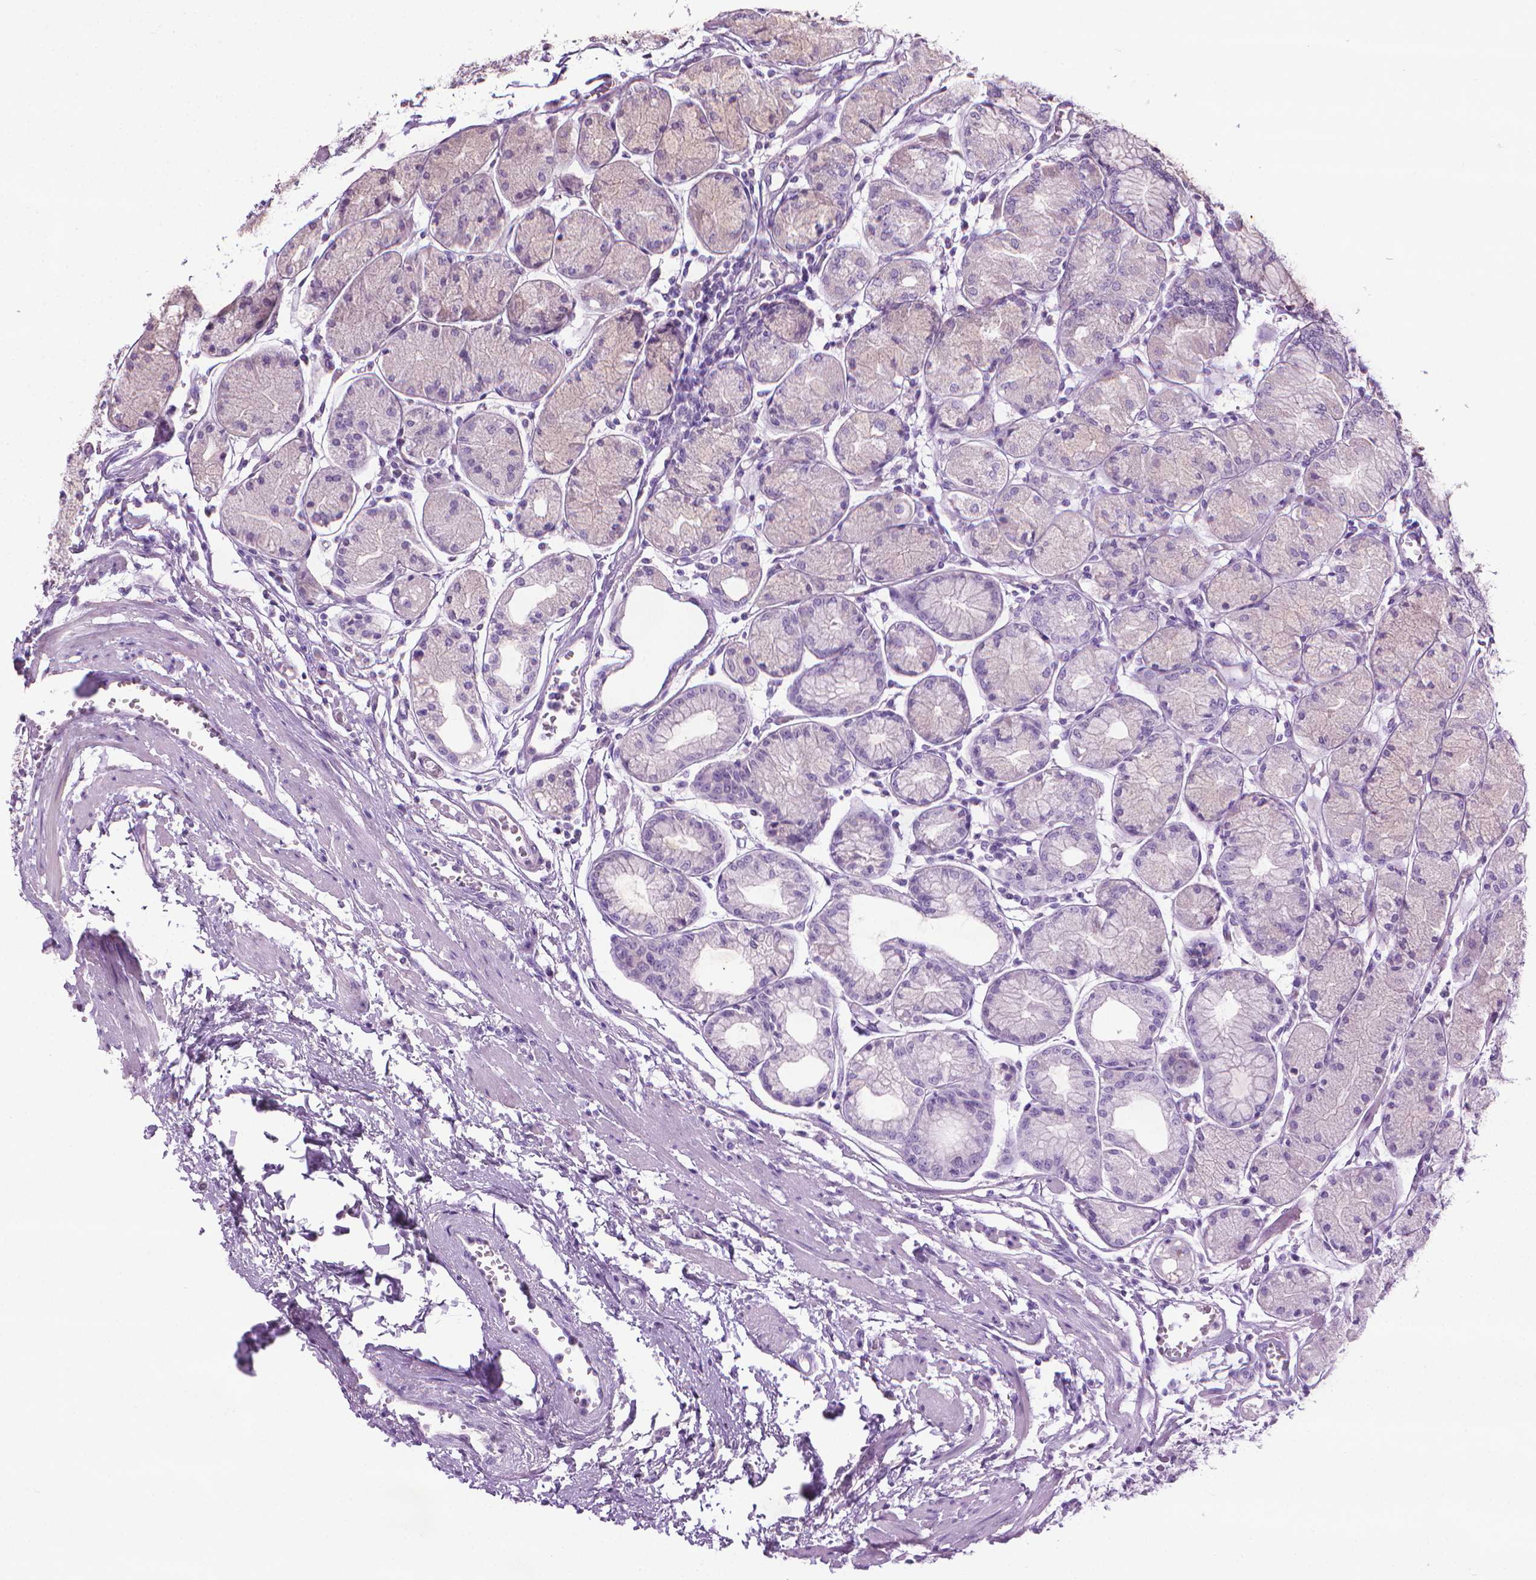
{"staining": {"intensity": "negative", "quantity": "none", "location": "none"}, "tissue": "stomach", "cell_type": "Glandular cells", "image_type": "normal", "snomed": [{"axis": "morphology", "description": "Normal tissue, NOS"}, {"axis": "topography", "description": "Stomach, upper"}], "caption": "Immunohistochemistry (IHC) histopathology image of benign stomach stained for a protein (brown), which displays no positivity in glandular cells. The staining was performed using DAB (3,3'-diaminobenzidine) to visualize the protein expression in brown, while the nuclei were stained in blue with hematoxylin (Magnification: 20x).", "gene": "DNAI7", "patient": {"sex": "male", "age": 69}}